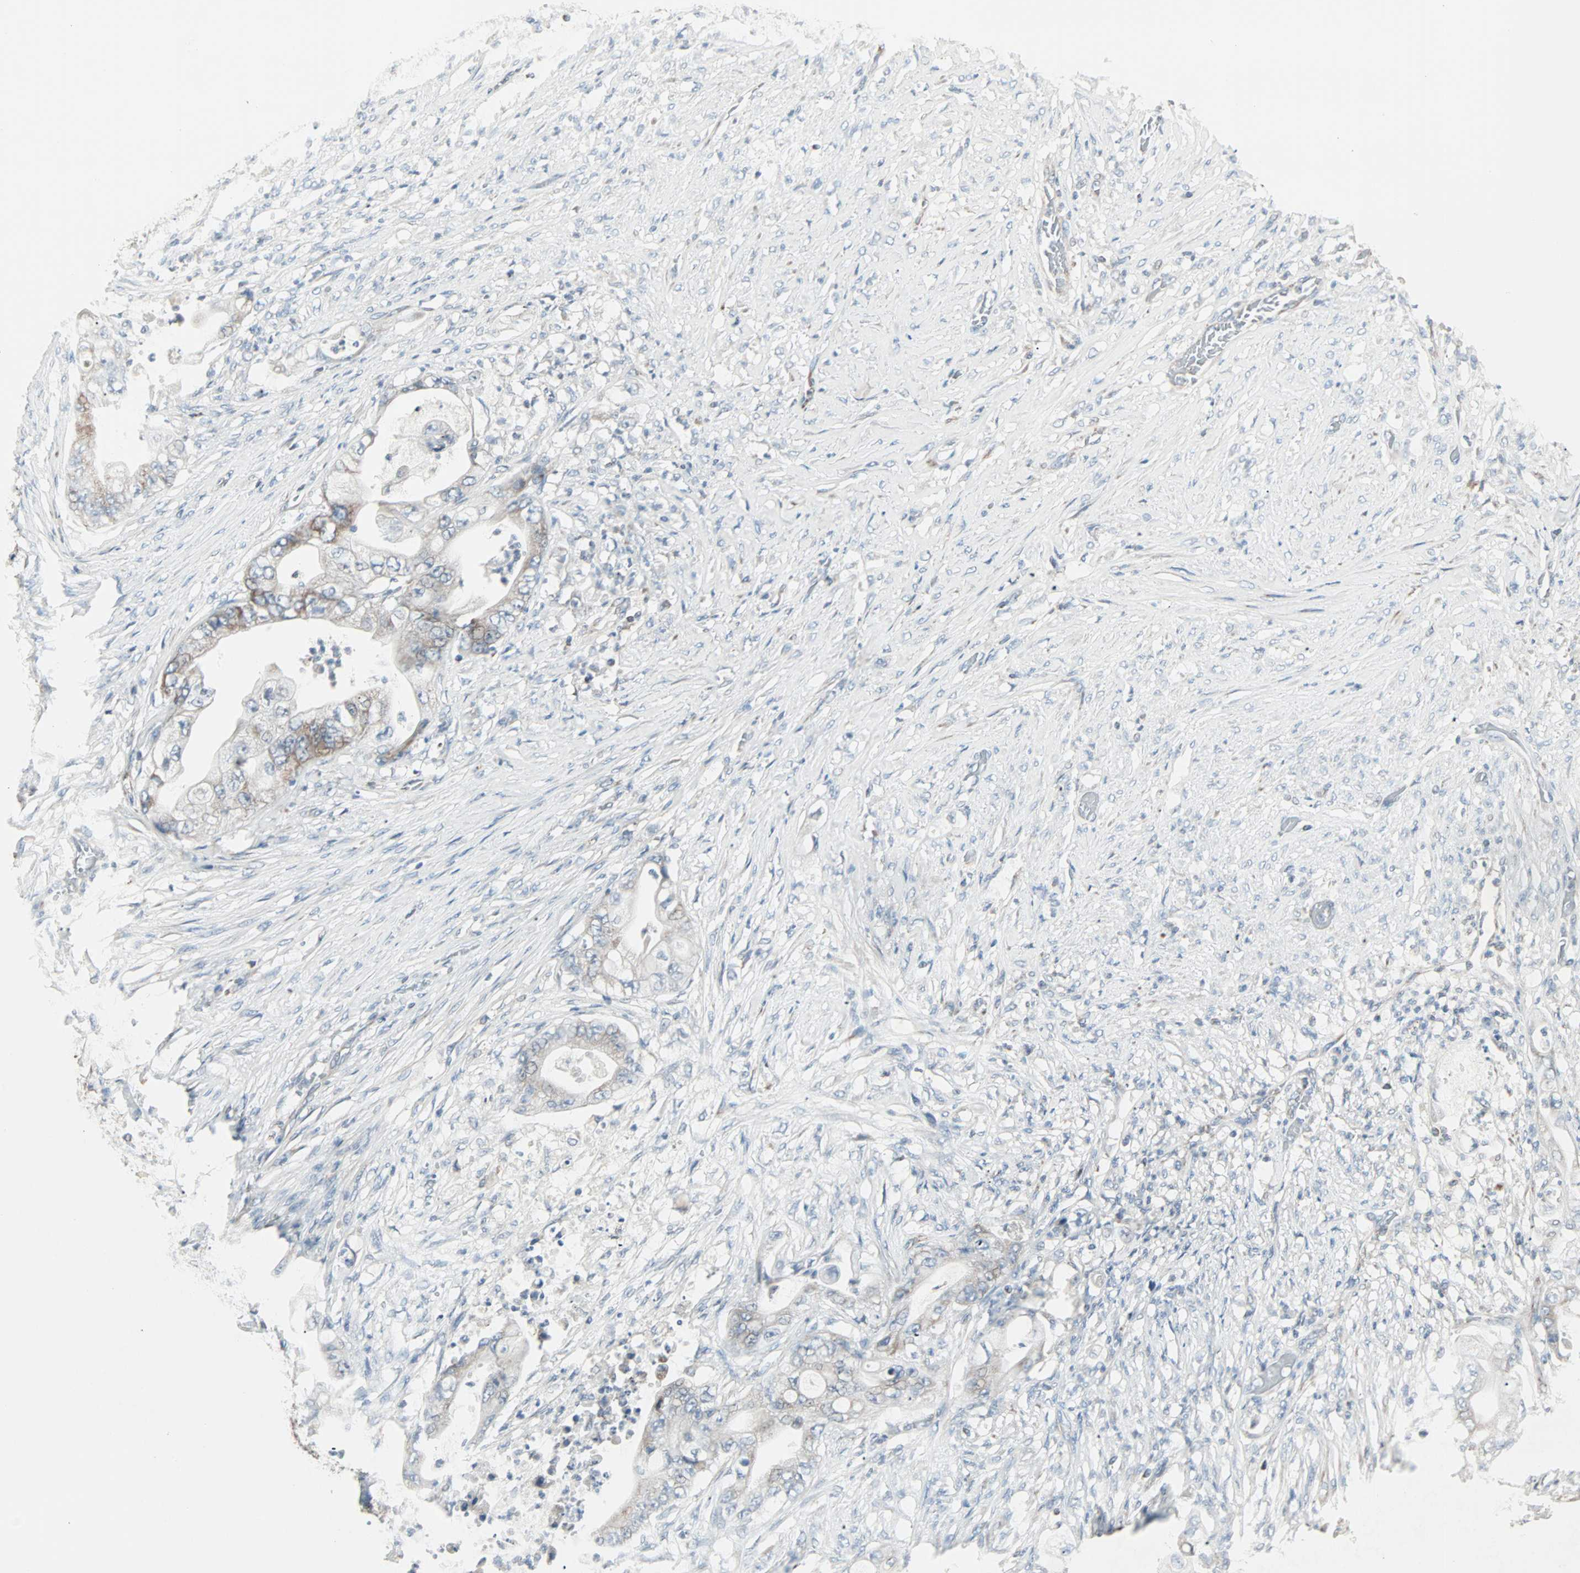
{"staining": {"intensity": "strong", "quantity": ">75%", "location": "cytoplasmic/membranous"}, "tissue": "stomach cancer", "cell_type": "Tumor cells", "image_type": "cancer", "snomed": [{"axis": "morphology", "description": "Adenocarcinoma, NOS"}, {"axis": "topography", "description": "Stomach"}], "caption": "An image of stomach cancer (adenocarcinoma) stained for a protein shows strong cytoplasmic/membranous brown staining in tumor cells.", "gene": "IDH2", "patient": {"sex": "female", "age": 73}}